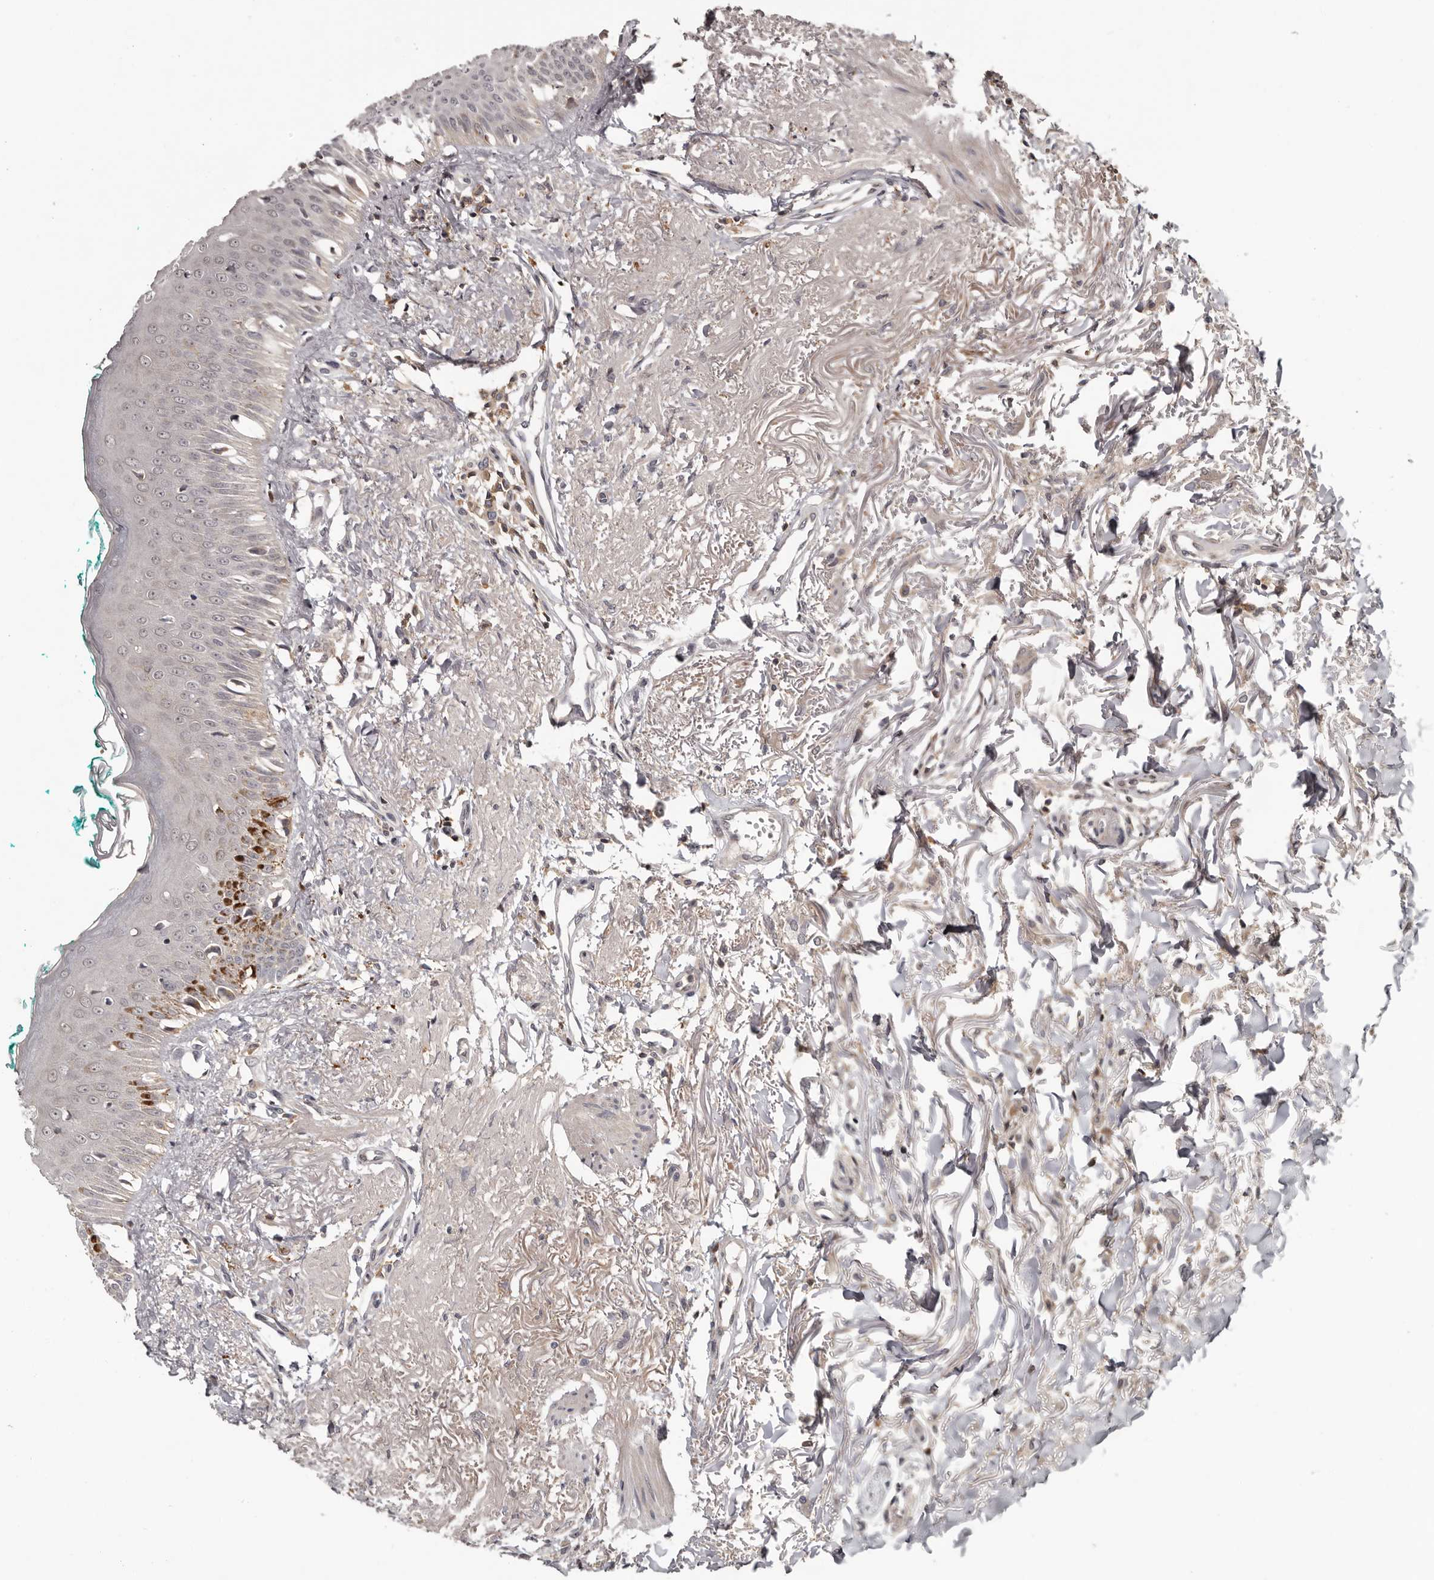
{"staining": {"intensity": "moderate", "quantity": "<25%", "location": "cytoplasmic/membranous"}, "tissue": "oral mucosa", "cell_type": "Squamous epithelial cells", "image_type": "normal", "snomed": [{"axis": "morphology", "description": "Normal tissue, NOS"}, {"axis": "topography", "description": "Oral tissue"}], "caption": "Brown immunohistochemical staining in benign oral mucosa exhibits moderate cytoplasmic/membranous staining in approximately <25% of squamous epithelial cells. (Brightfield microscopy of DAB IHC at high magnification).", "gene": "ANKRD44", "patient": {"sex": "female", "age": 70}}